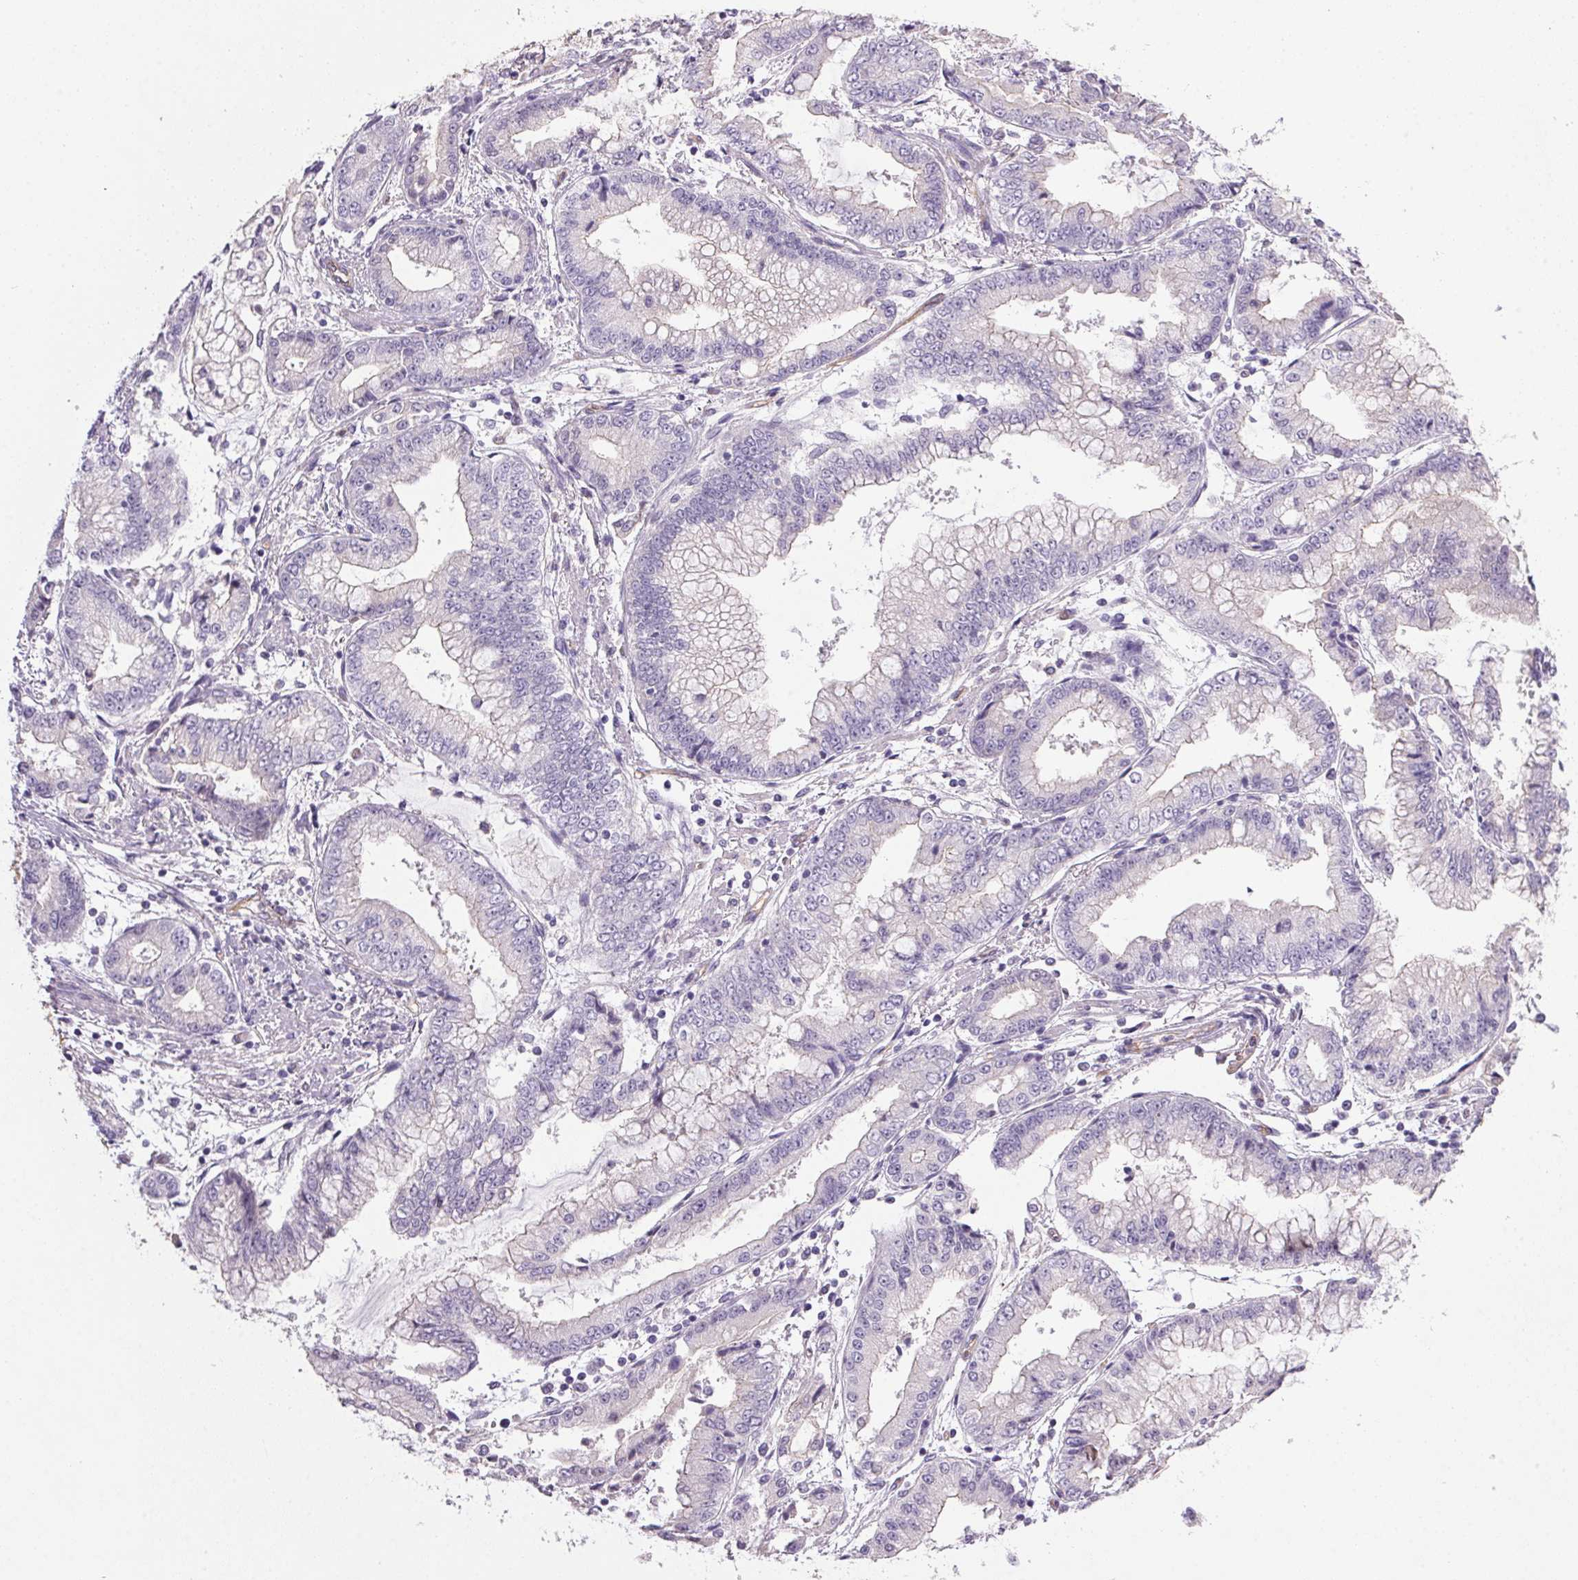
{"staining": {"intensity": "negative", "quantity": "none", "location": "none"}, "tissue": "stomach cancer", "cell_type": "Tumor cells", "image_type": "cancer", "snomed": [{"axis": "morphology", "description": "Adenocarcinoma, NOS"}, {"axis": "topography", "description": "Stomach, upper"}], "caption": "High magnification brightfield microscopy of stomach adenocarcinoma stained with DAB (brown) and counterstained with hematoxylin (blue): tumor cells show no significant positivity. (DAB (3,3'-diaminobenzidine) IHC with hematoxylin counter stain).", "gene": "APOC4", "patient": {"sex": "female", "age": 74}}